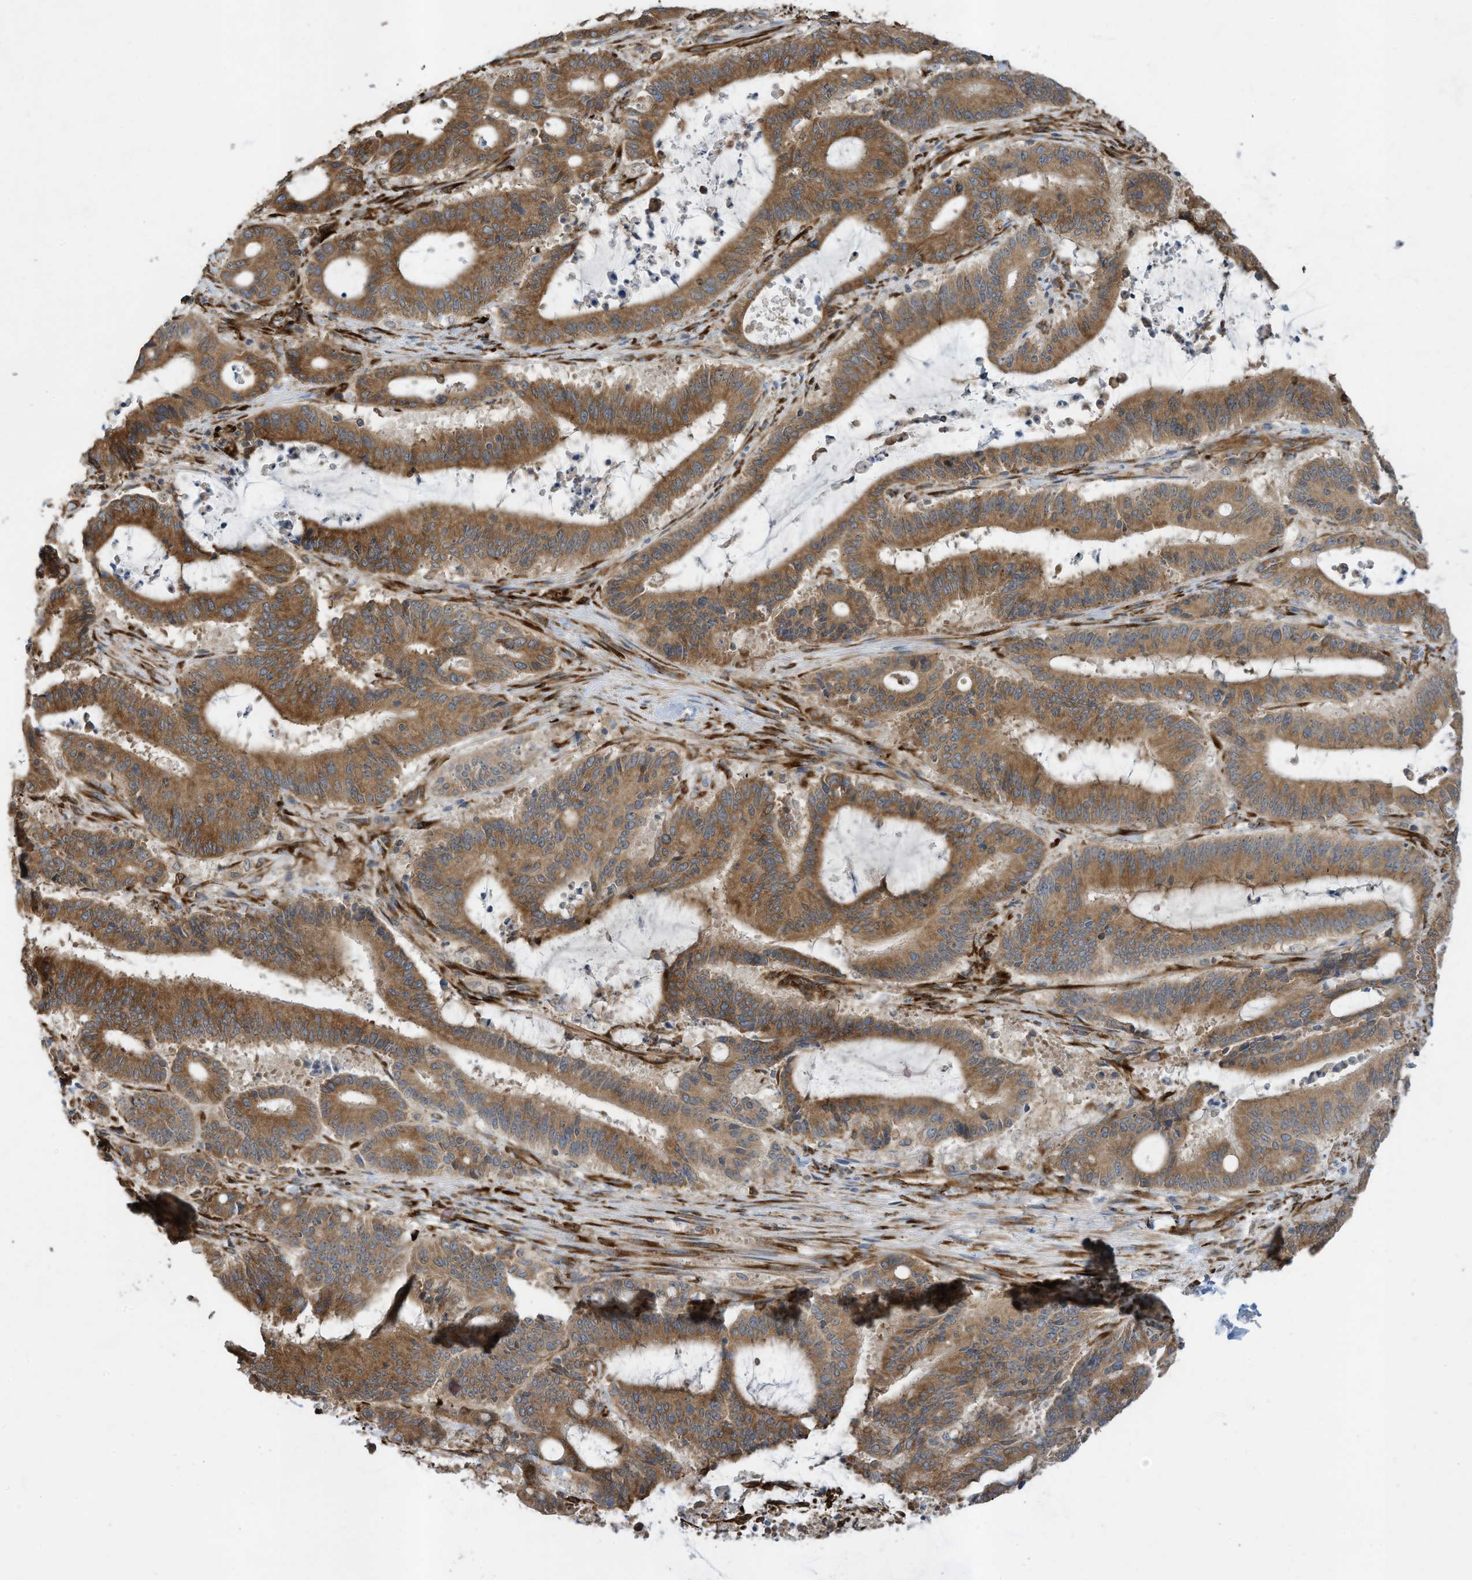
{"staining": {"intensity": "moderate", "quantity": ">75%", "location": "cytoplasmic/membranous"}, "tissue": "liver cancer", "cell_type": "Tumor cells", "image_type": "cancer", "snomed": [{"axis": "morphology", "description": "Normal tissue, NOS"}, {"axis": "morphology", "description": "Cholangiocarcinoma"}, {"axis": "topography", "description": "Liver"}, {"axis": "topography", "description": "Peripheral nerve tissue"}], "caption": "DAB immunohistochemical staining of human liver cancer (cholangiocarcinoma) displays moderate cytoplasmic/membranous protein expression in approximately >75% of tumor cells.", "gene": "ZBTB45", "patient": {"sex": "female", "age": 73}}